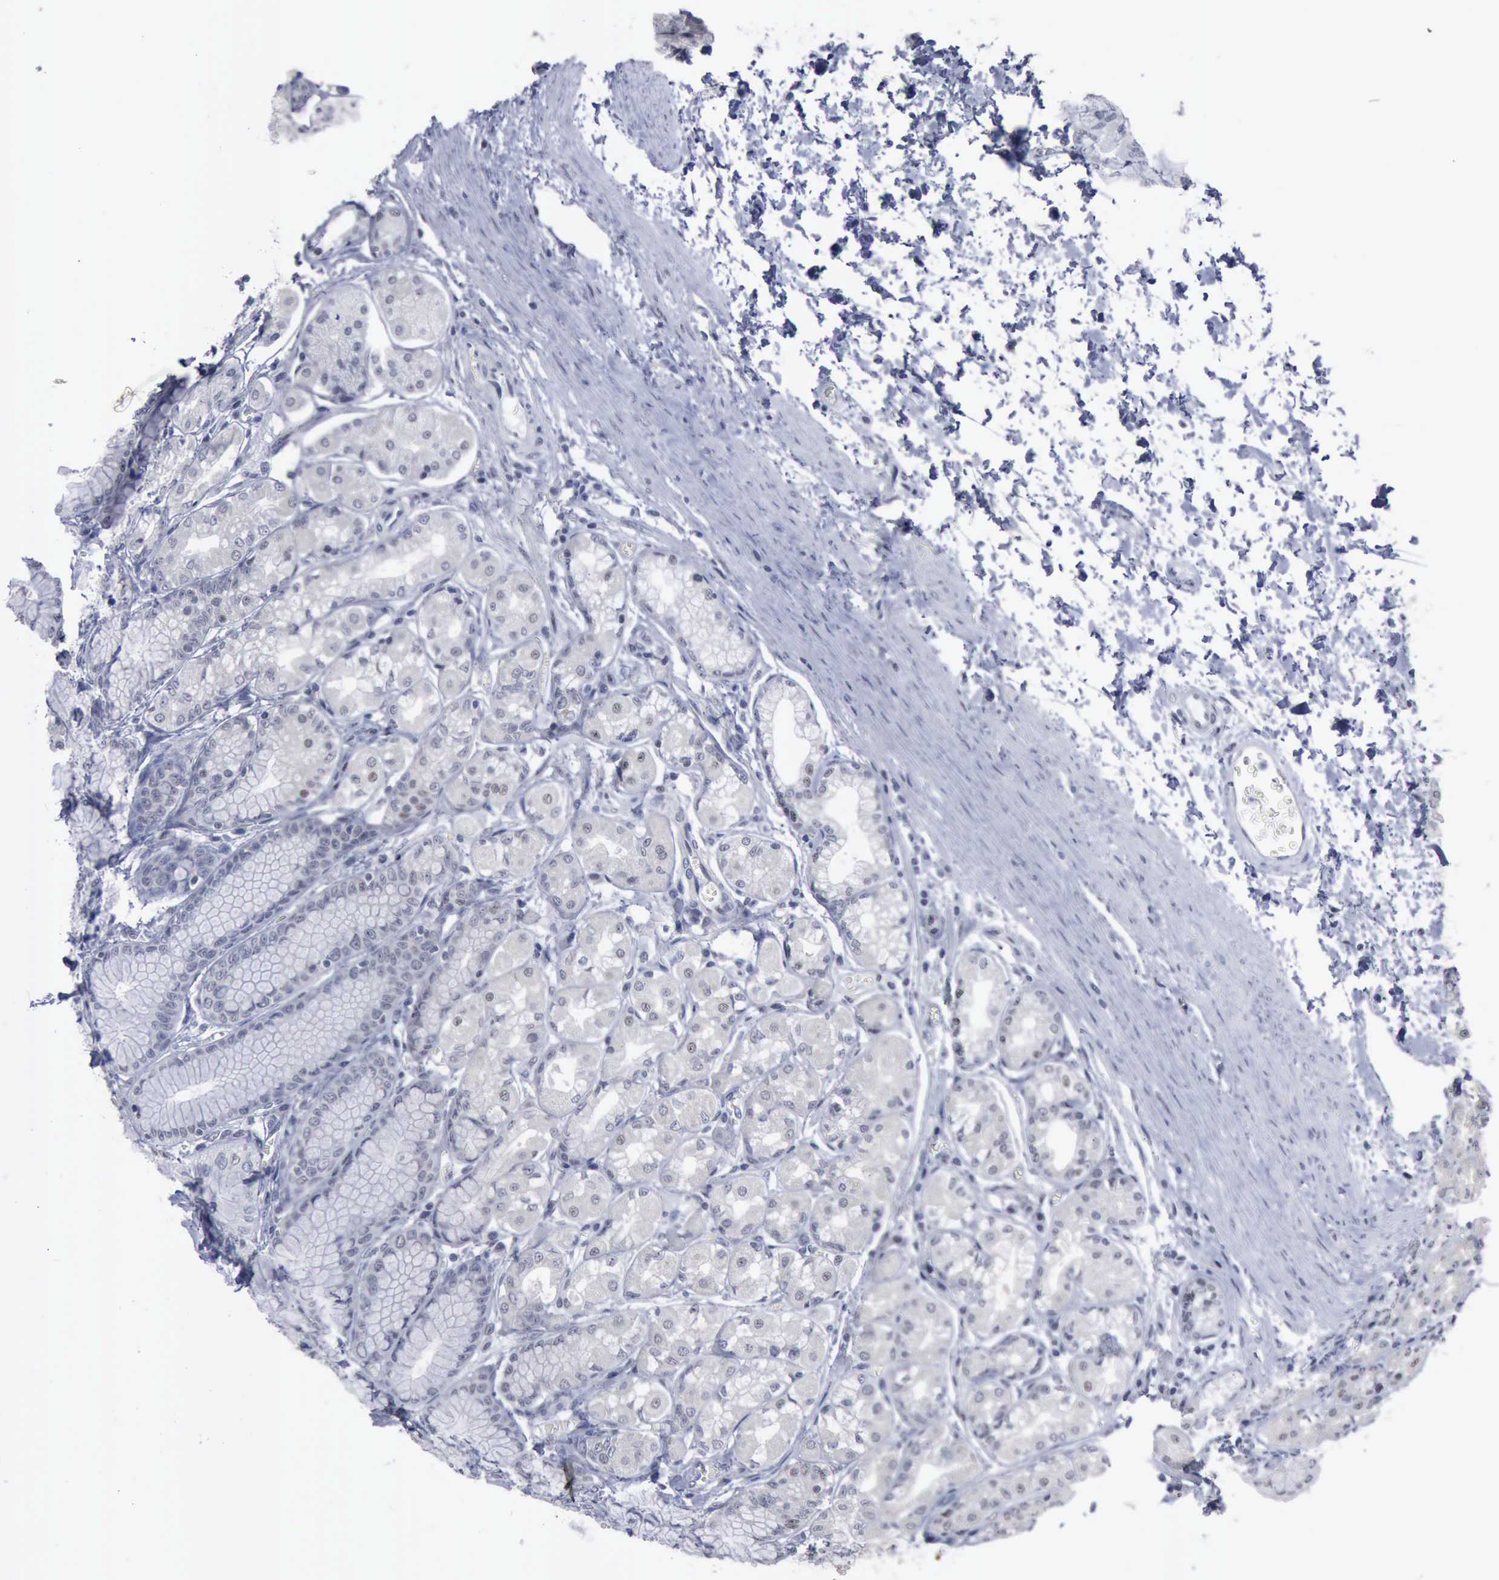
{"staining": {"intensity": "negative", "quantity": "none", "location": "none"}, "tissue": "stomach", "cell_type": "Glandular cells", "image_type": "normal", "snomed": [{"axis": "morphology", "description": "Normal tissue, NOS"}, {"axis": "topography", "description": "Stomach"}, {"axis": "topography", "description": "Stomach, lower"}], "caption": "IHC image of benign stomach stained for a protein (brown), which displays no staining in glandular cells.", "gene": "BRD1", "patient": {"sex": "male", "age": 76}}